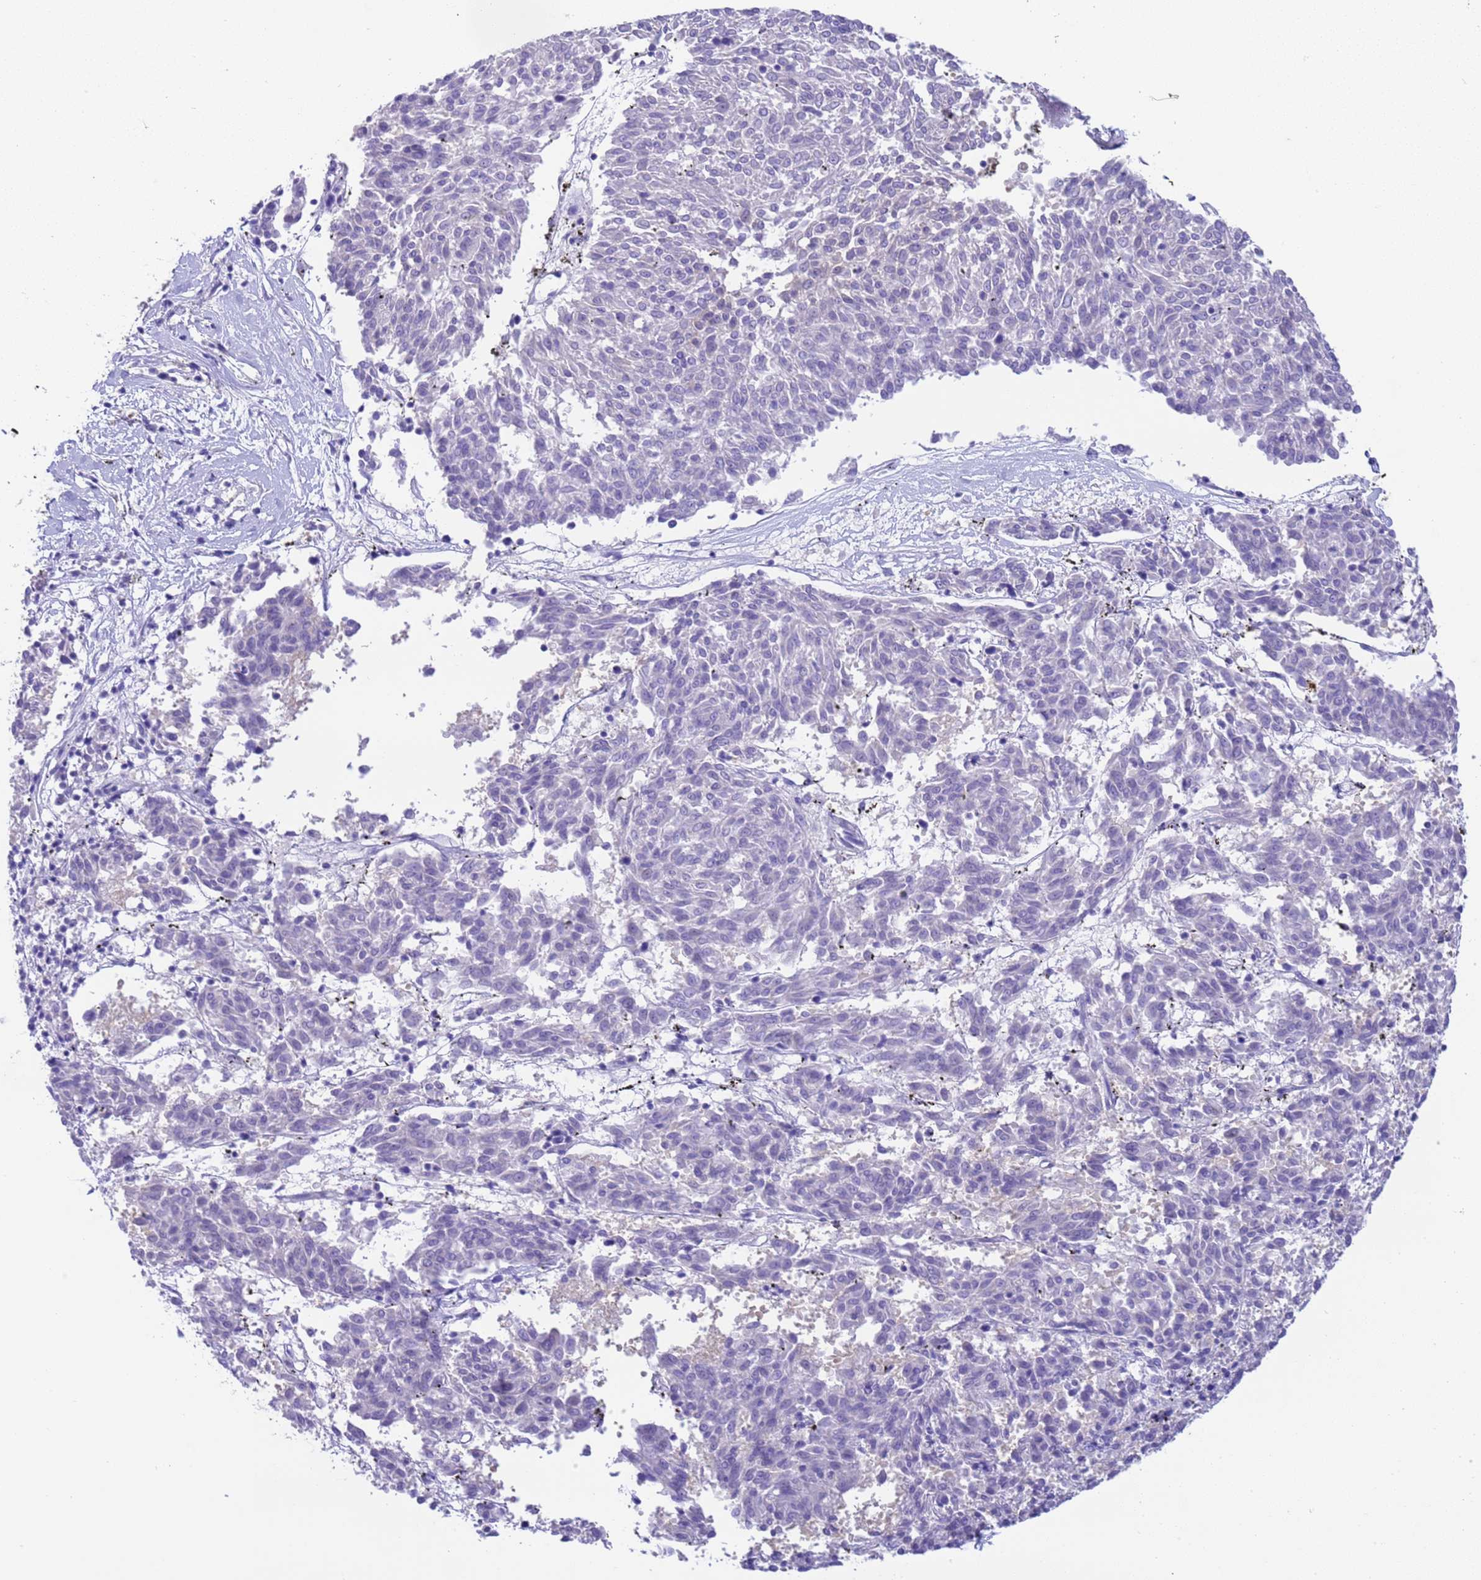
{"staining": {"intensity": "negative", "quantity": "none", "location": "none"}, "tissue": "melanoma", "cell_type": "Tumor cells", "image_type": "cancer", "snomed": [{"axis": "morphology", "description": "Malignant melanoma, NOS"}, {"axis": "topography", "description": "Skin"}], "caption": "DAB immunohistochemical staining of melanoma reveals no significant expression in tumor cells.", "gene": "USP38", "patient": {"sex": "female", "age": 72}}